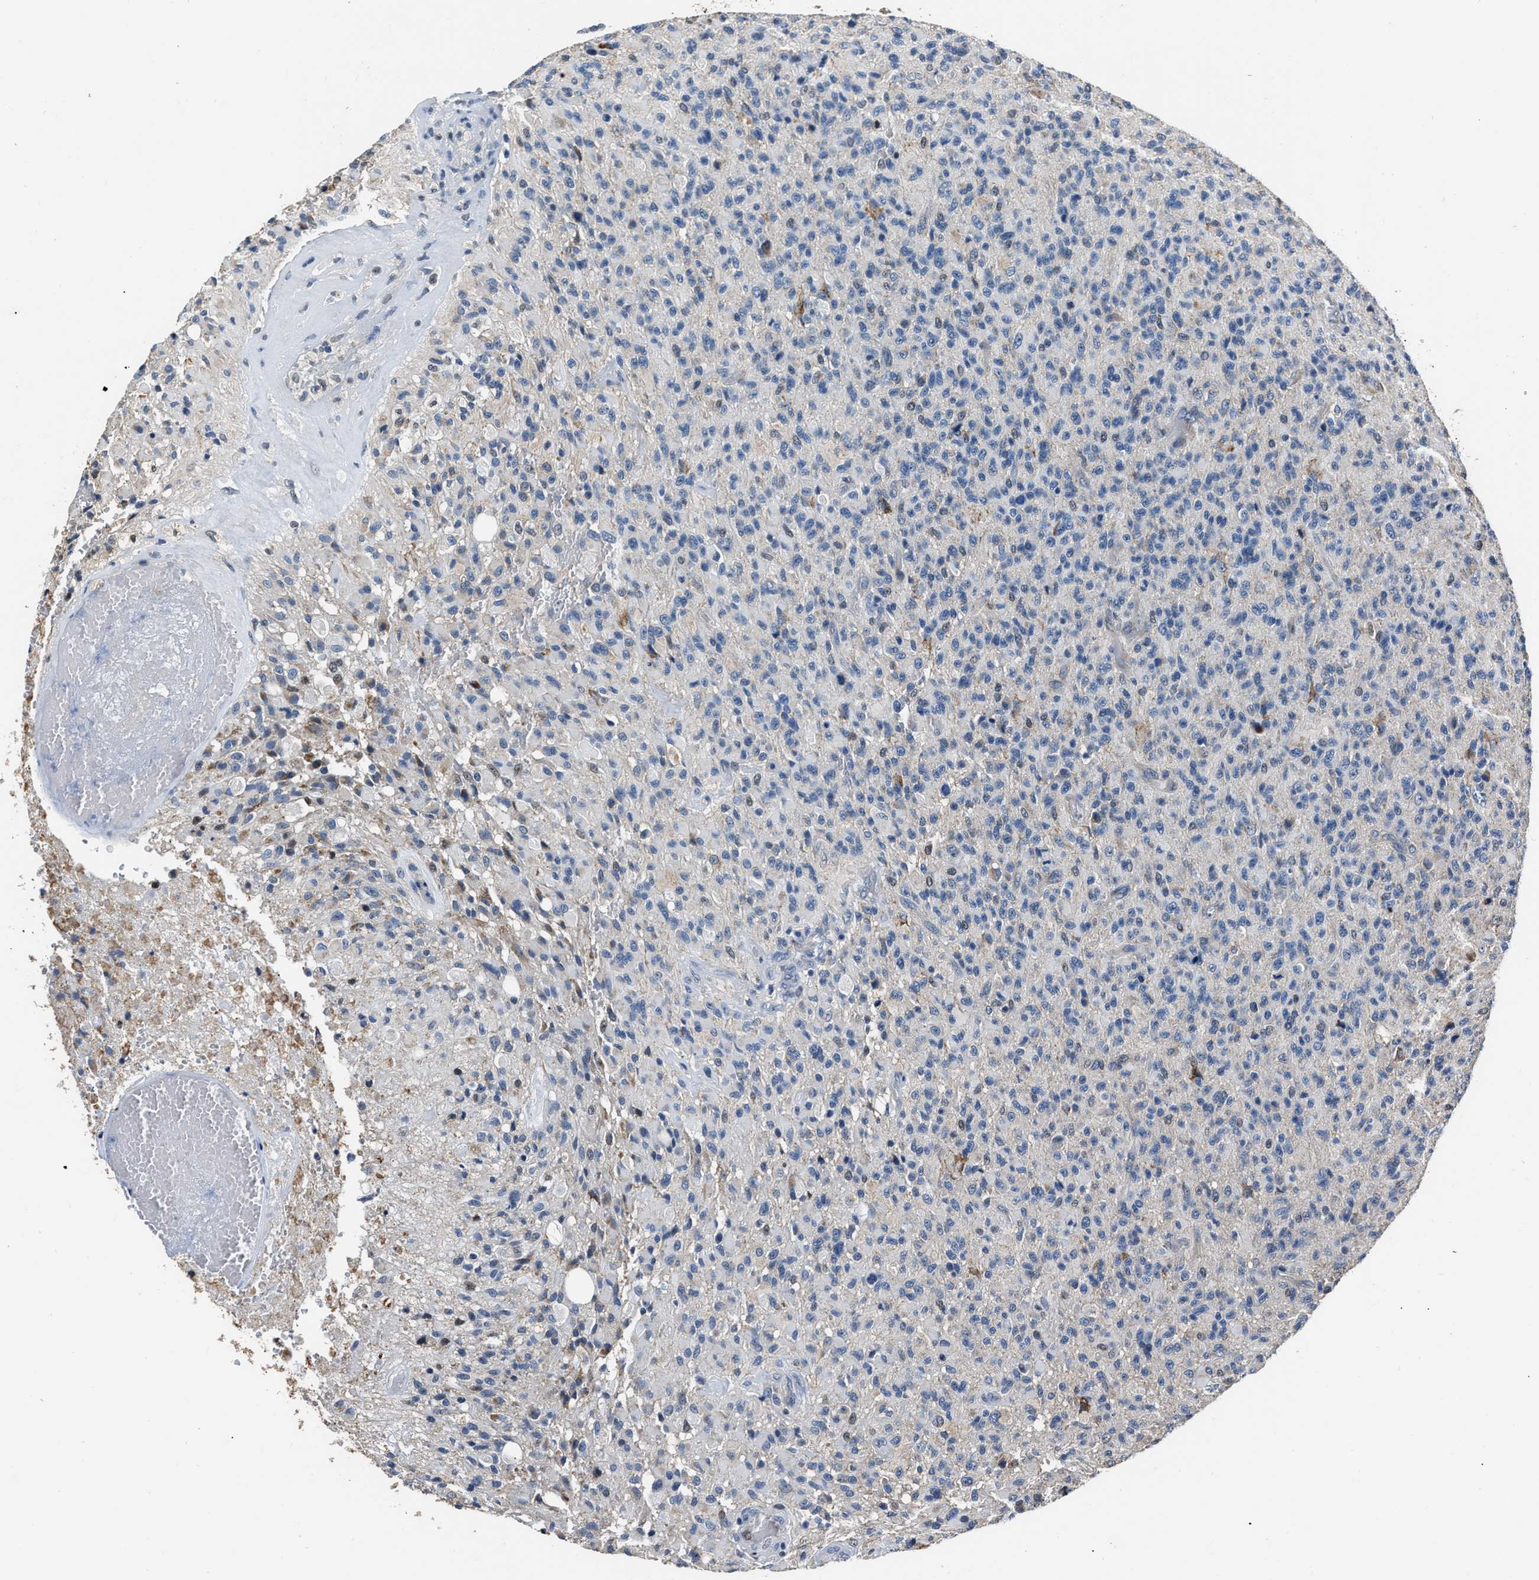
{"staining": {"intensity": "negative", "quantity": "none", "location": "none"}, "tissue": "glioma", "cell_type": "Tumor cells", "image_type": "cancer", "snomed": [{"axis": "morphology", "description": "Glioma, malignant, High grade"}, {"axis": "topography", "description": "Brain"}], "caption": "An image of human glioma is negative for staining in tumor cells.", "gene": "NSUN5", "patient": {"sex": "male", "age": 71}}